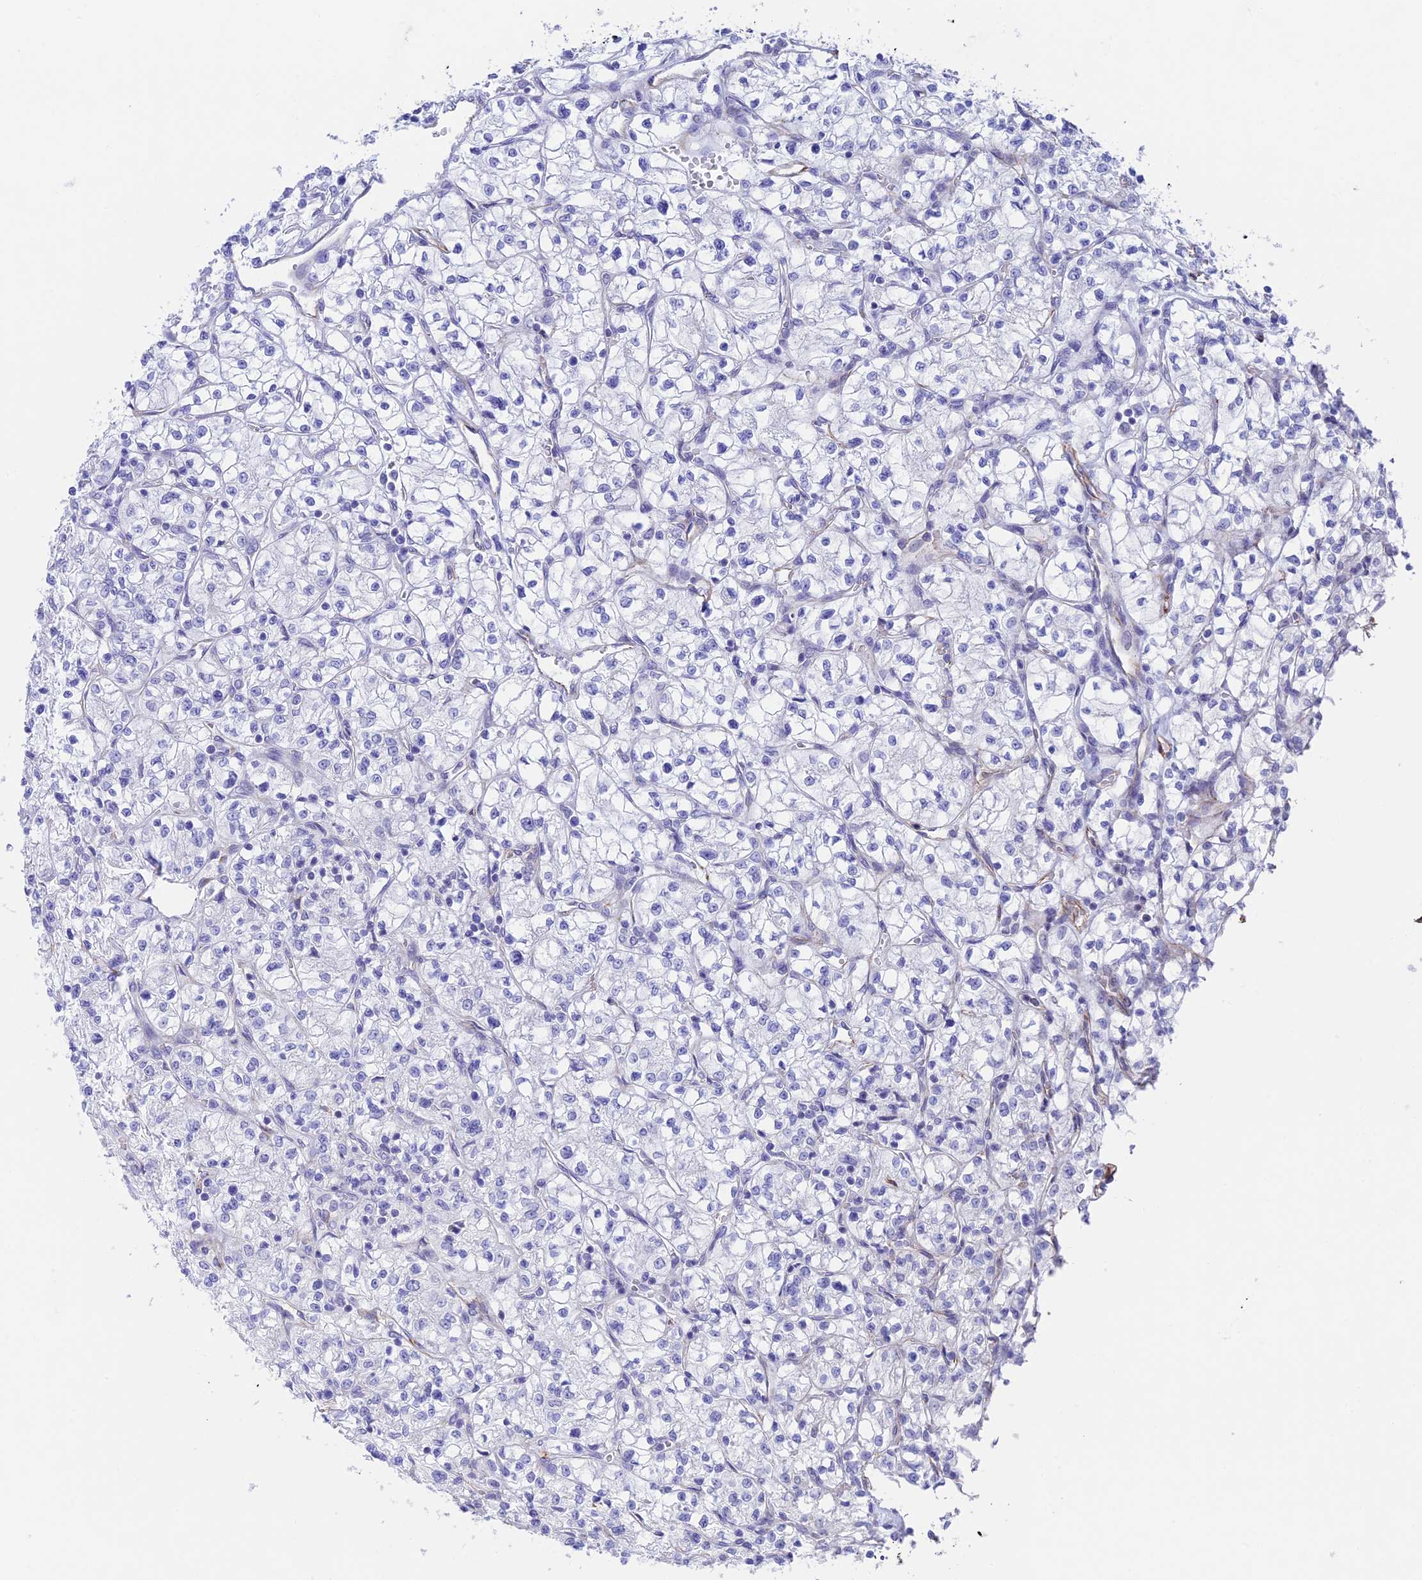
{"staining": {"intensity": "negative", "quantity": "none", "location": "none"}, "tissue": "renal cancer", "cell_type": "Tumor cells", "image_type": "cancer", "snomed": [{"axis": "morphology", "description": "Adenocarcinoma, NOS"}, {"axis": "topography", "description": "Kidney"}], "caption": "Photomicrograph shows no protein expression in tumor cells of renal cancer tissue.", "gene": "ZNF652", "patient": {"sex": "female", "age": 64}}